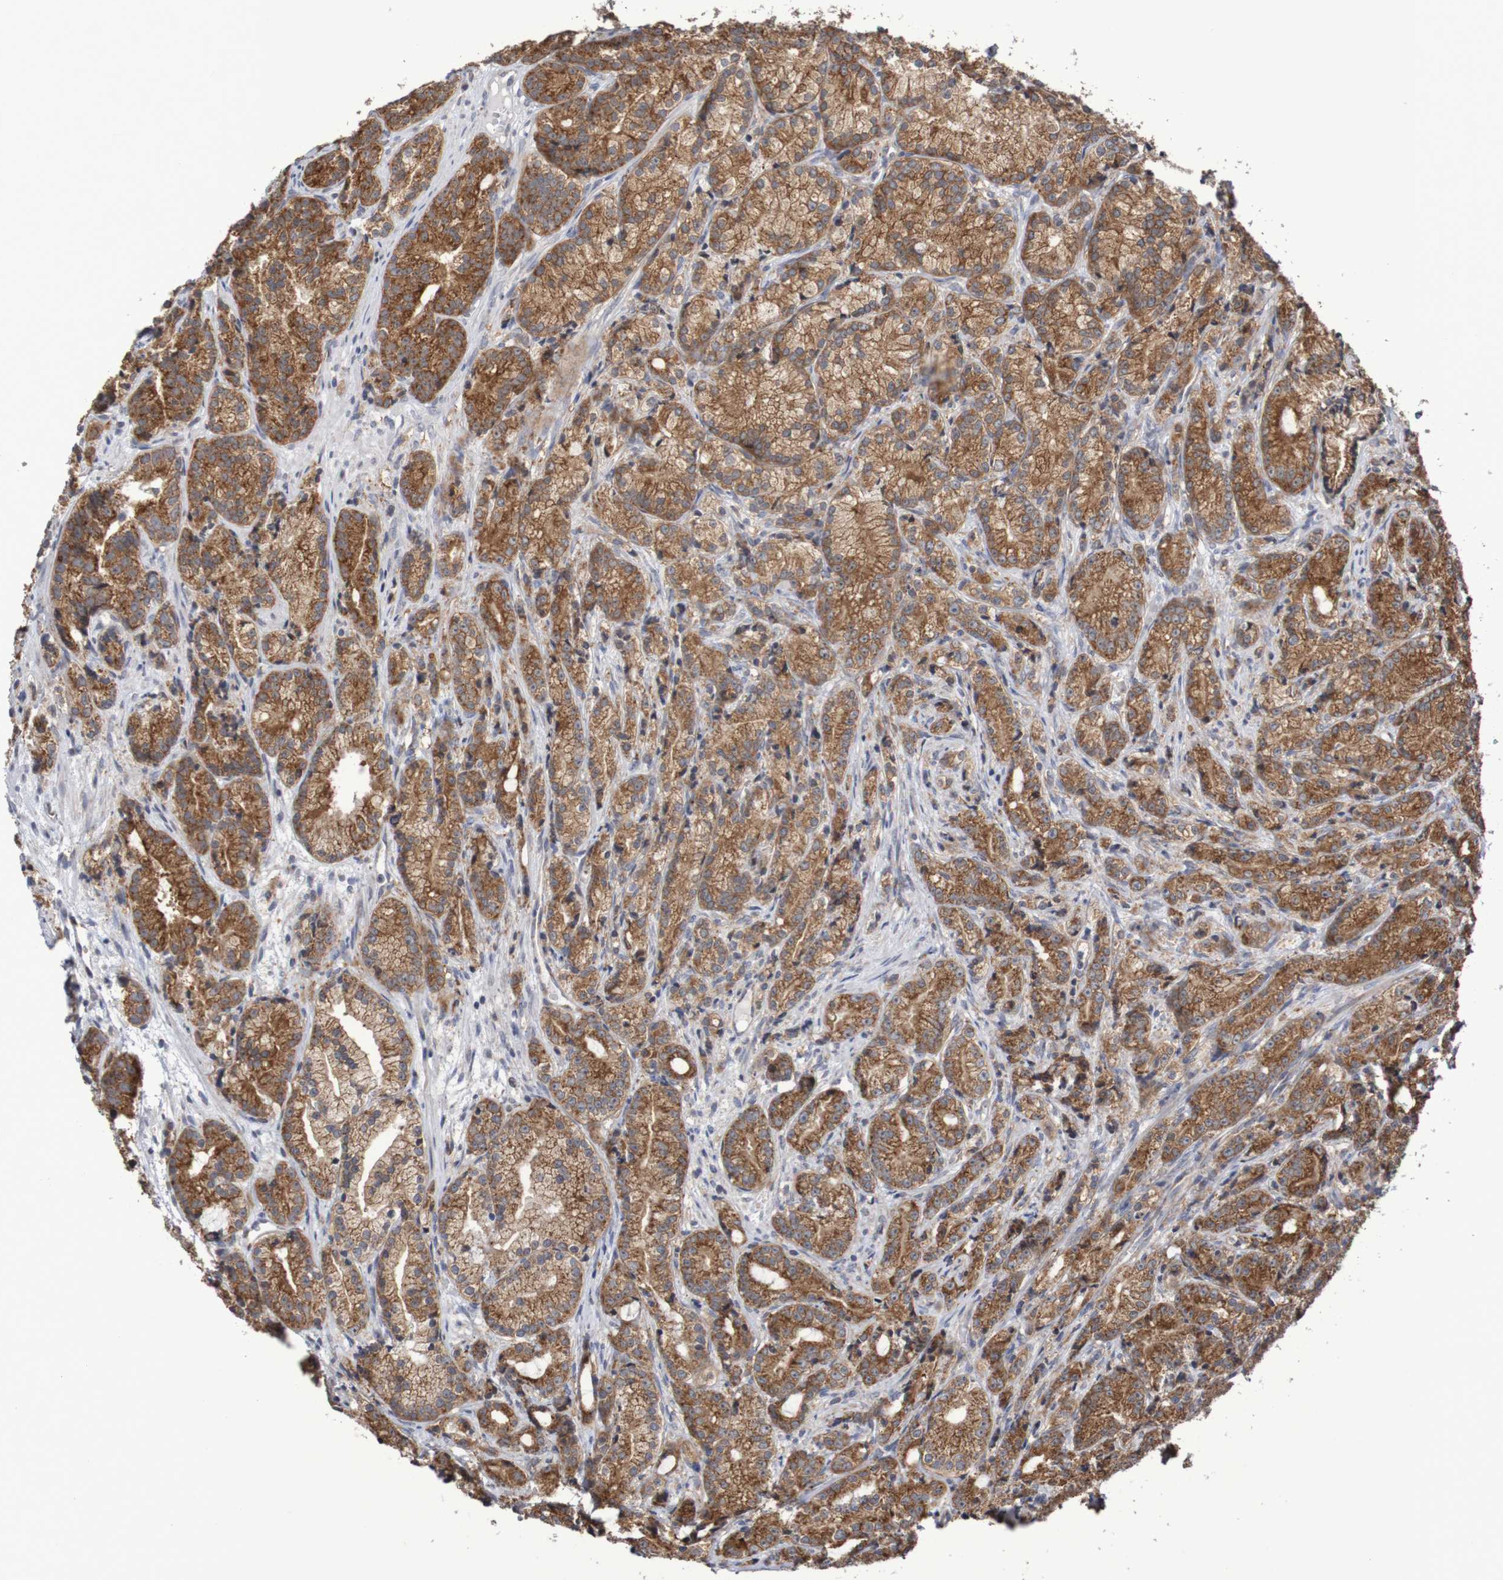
{"staining": {"intensity": "strong", "quantity": ">75%", "location": "cytoplasmic/membranous"}, "tissue": "prostate cancer", "cell_type": "Tumor cells", "image_type": "cancer", "snomed": [{"axis": "morphology", "description": "Adenocarcinoma, Low grade"}, {"axis": "topography", "description": "Prostate"}], "caption": "IHC staining of adenocarcinoma (low-grade) (prostate), which reveals high levels of strong cytoplasmic/membranous positivity in about >75% of tumor cells indicating strong cytoplasmic/membranous protein expression. The staining was performed using DAB (3,3'-diaminobenzidine) (brown) for protein detection and nuclei were counterstained in hematoxylin (blue).", "gene": "DVL1", "patient": {"sex": "male", "age": 89}}